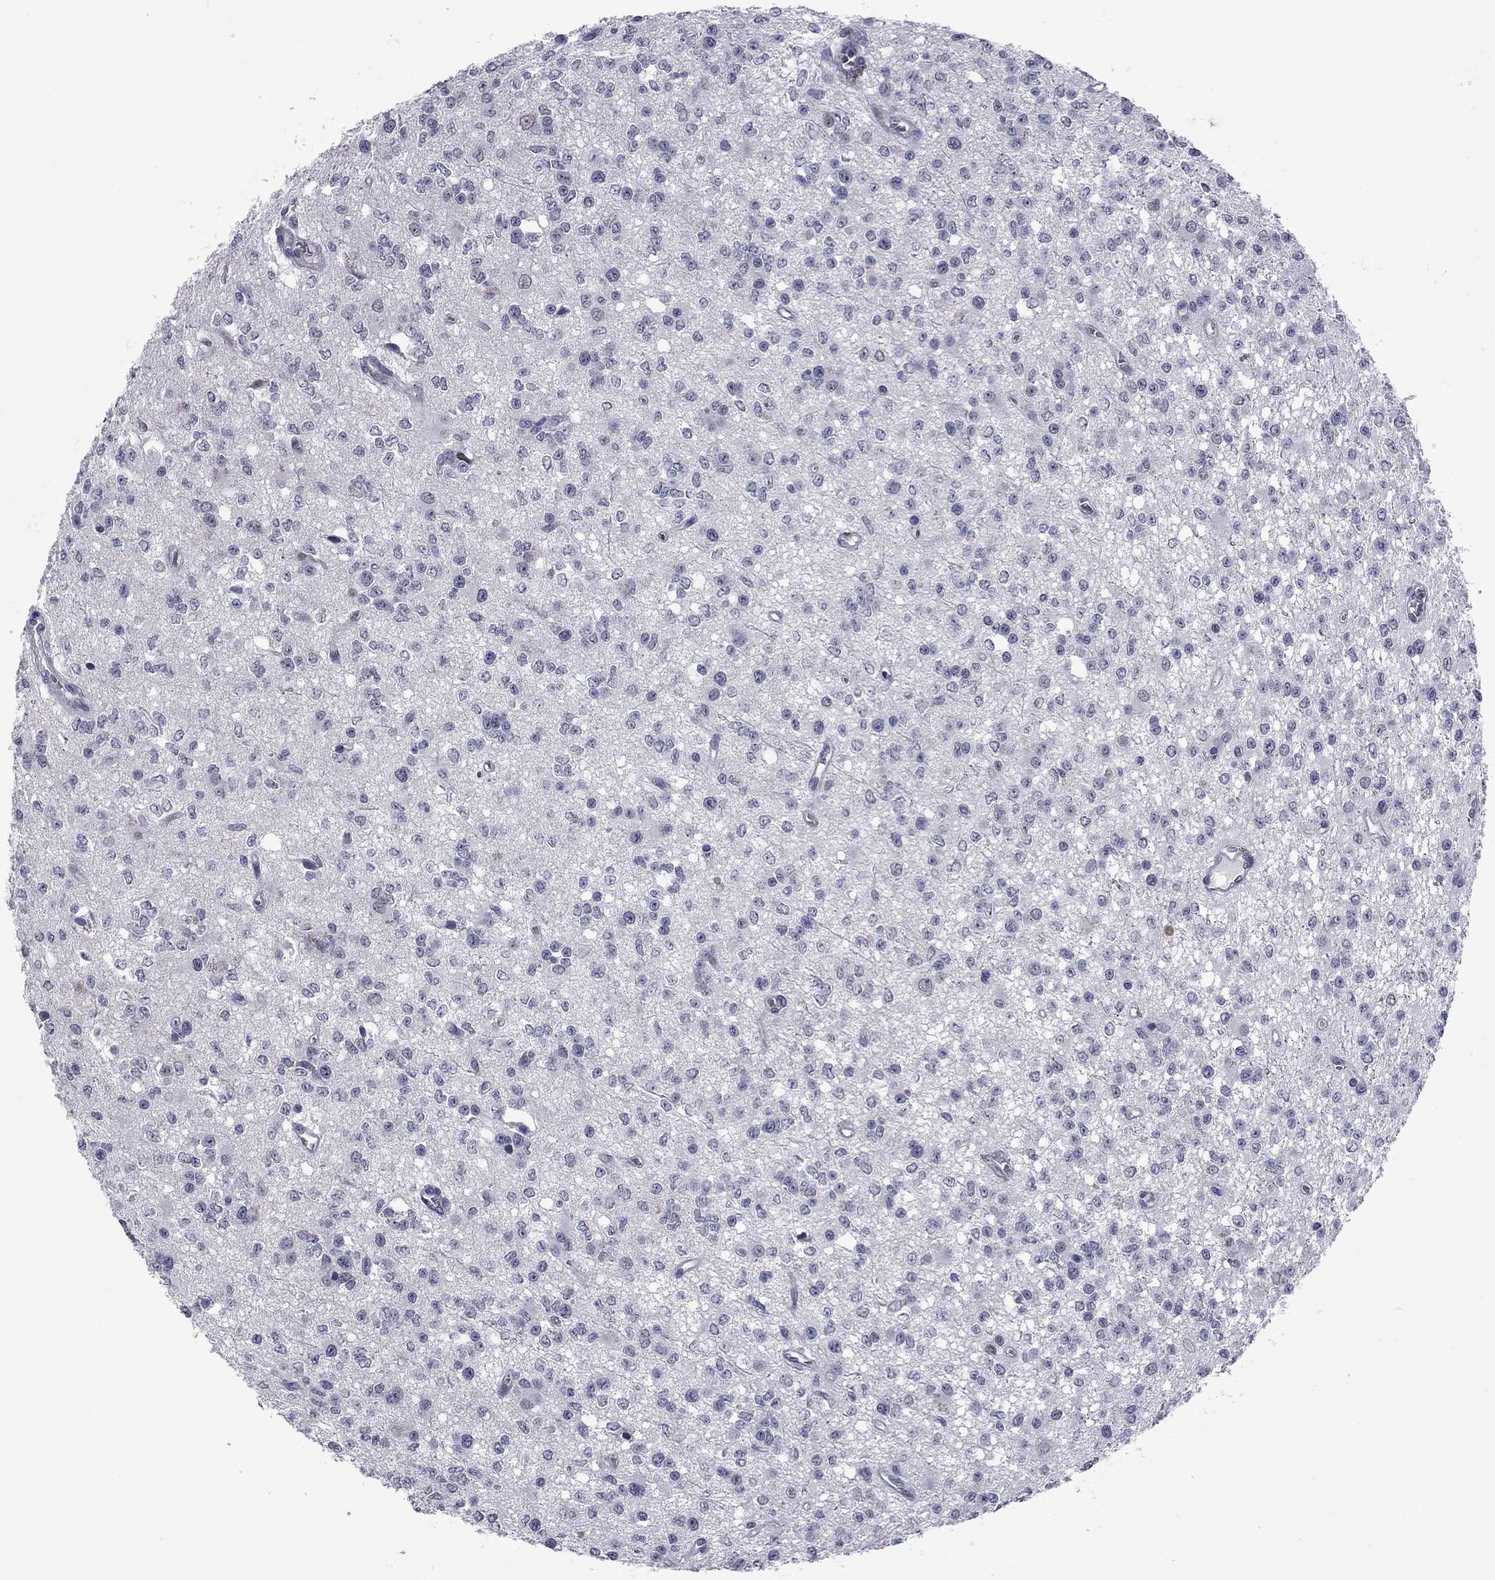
{"staining": {"intensity": "negative", "quantity": "none", "location": "none"}, "tissue": "glioma", "cell_type": "Tumor cells", "image_type": "cancer", "snomed": [{"axis": "morphology", "description": "Glioma, malignant, Low grade"}, {"axis": "topography", "description": "Brain"}], "caption": "Tumor cells show no significant protein expression in glioma.", "gene": "HTR4", "patient": {"sex": "female", "age": 45}}